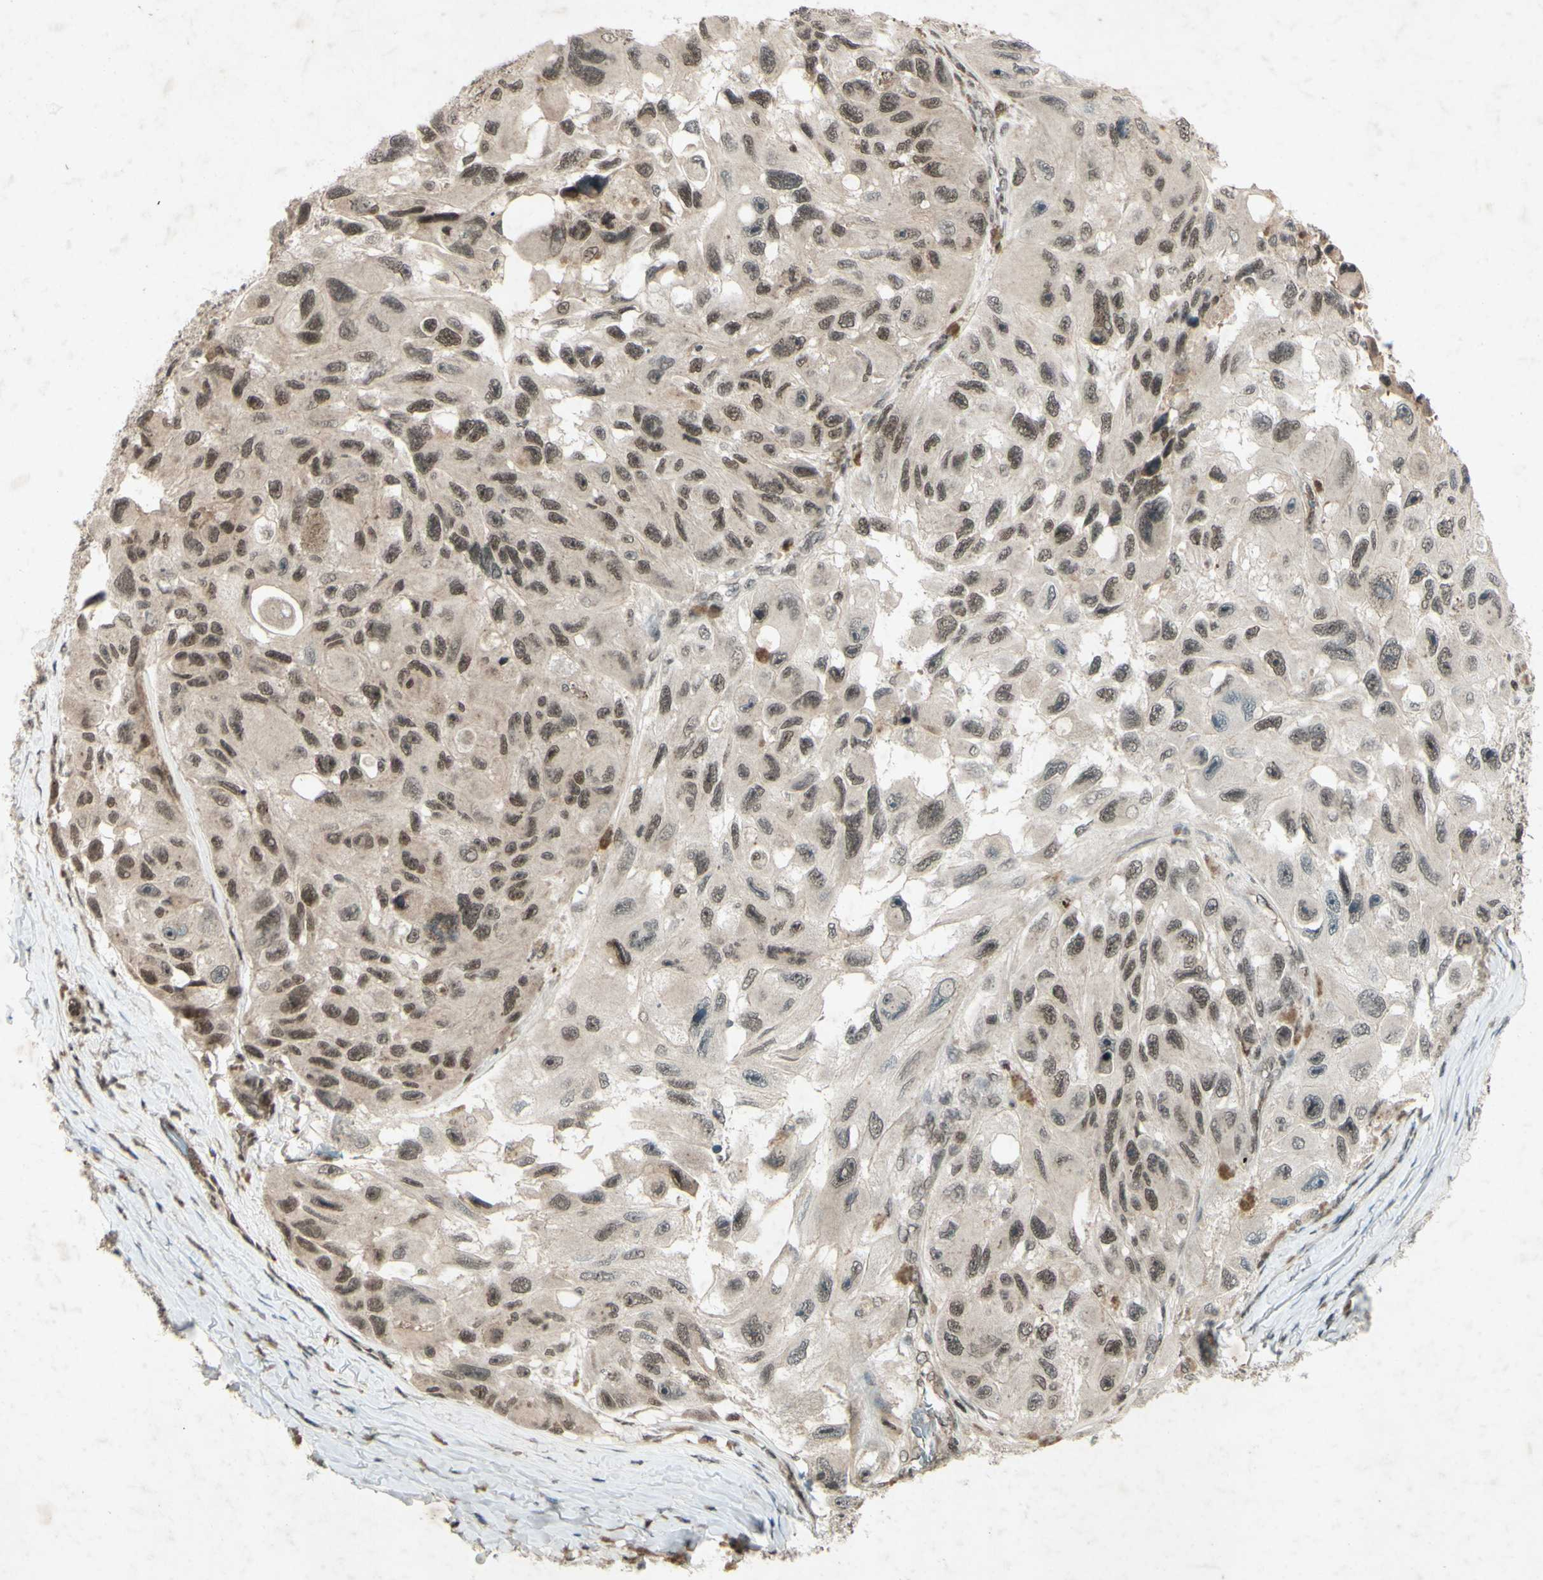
{"staining": {"intensity": "moderate", "quantity": "25%-75%", "location": "cytoplasmic/membranous,nuclear"}, "tissue": "melanoma", "cell_type": "Tumor cells", "image_type": "cancer", "snomed": [{"axis": "morphology", "description": "Malignant melanoma, NOS"}, {"axis": "topography", "description": "Skin"}], "caption": "Immunohistochemical staining of melanoma displays moderate cytoplasmic/membranous and nuclear protein positivity in approximately 25%-75% of tumor cells.", "gene": "SNW1", "patient": {"sex": "female", "age": 73}}